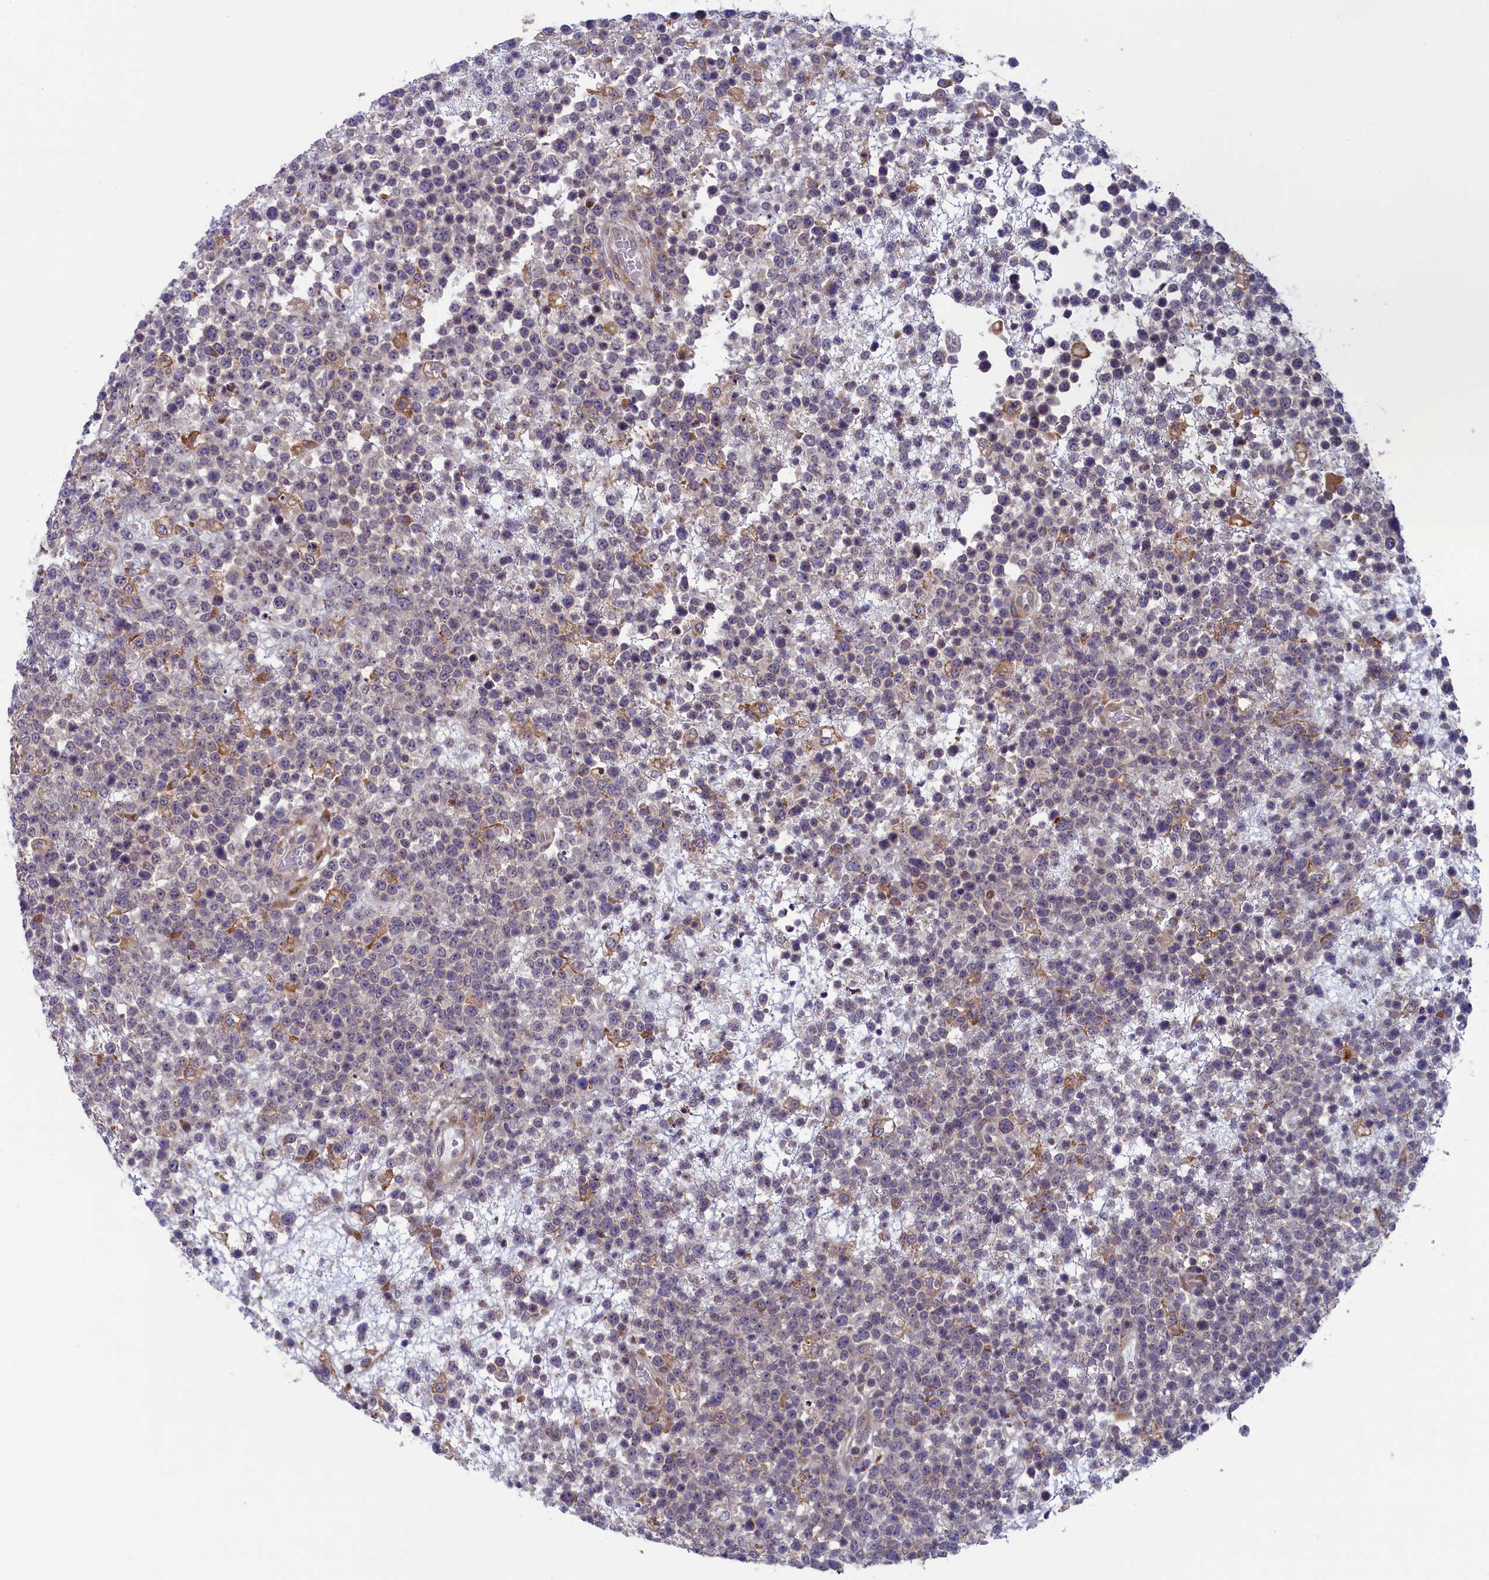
{"staining": {"intensity": "negative", "quantity": "none", "location": "none"}, "tissue": "lymphoma", "cell_type": "Tumor cells", "image_type": "cancer", "snomed": [{"axis": "morphology", "description": "Malignant lymphoma, non-Hodgkin's type, High grade"}, {"axis": "topography", "description": "Colon"}], "caption": "Immunohistochemistry photomicrograph of neoplastic tissue: high-grade malignant lymphoma, non-Hodgkin's type stained with DAB displays no significant protein staining in tumor cells.", "gene": "ANKRD39", "patient": {"sex": "female", "age": 53}}